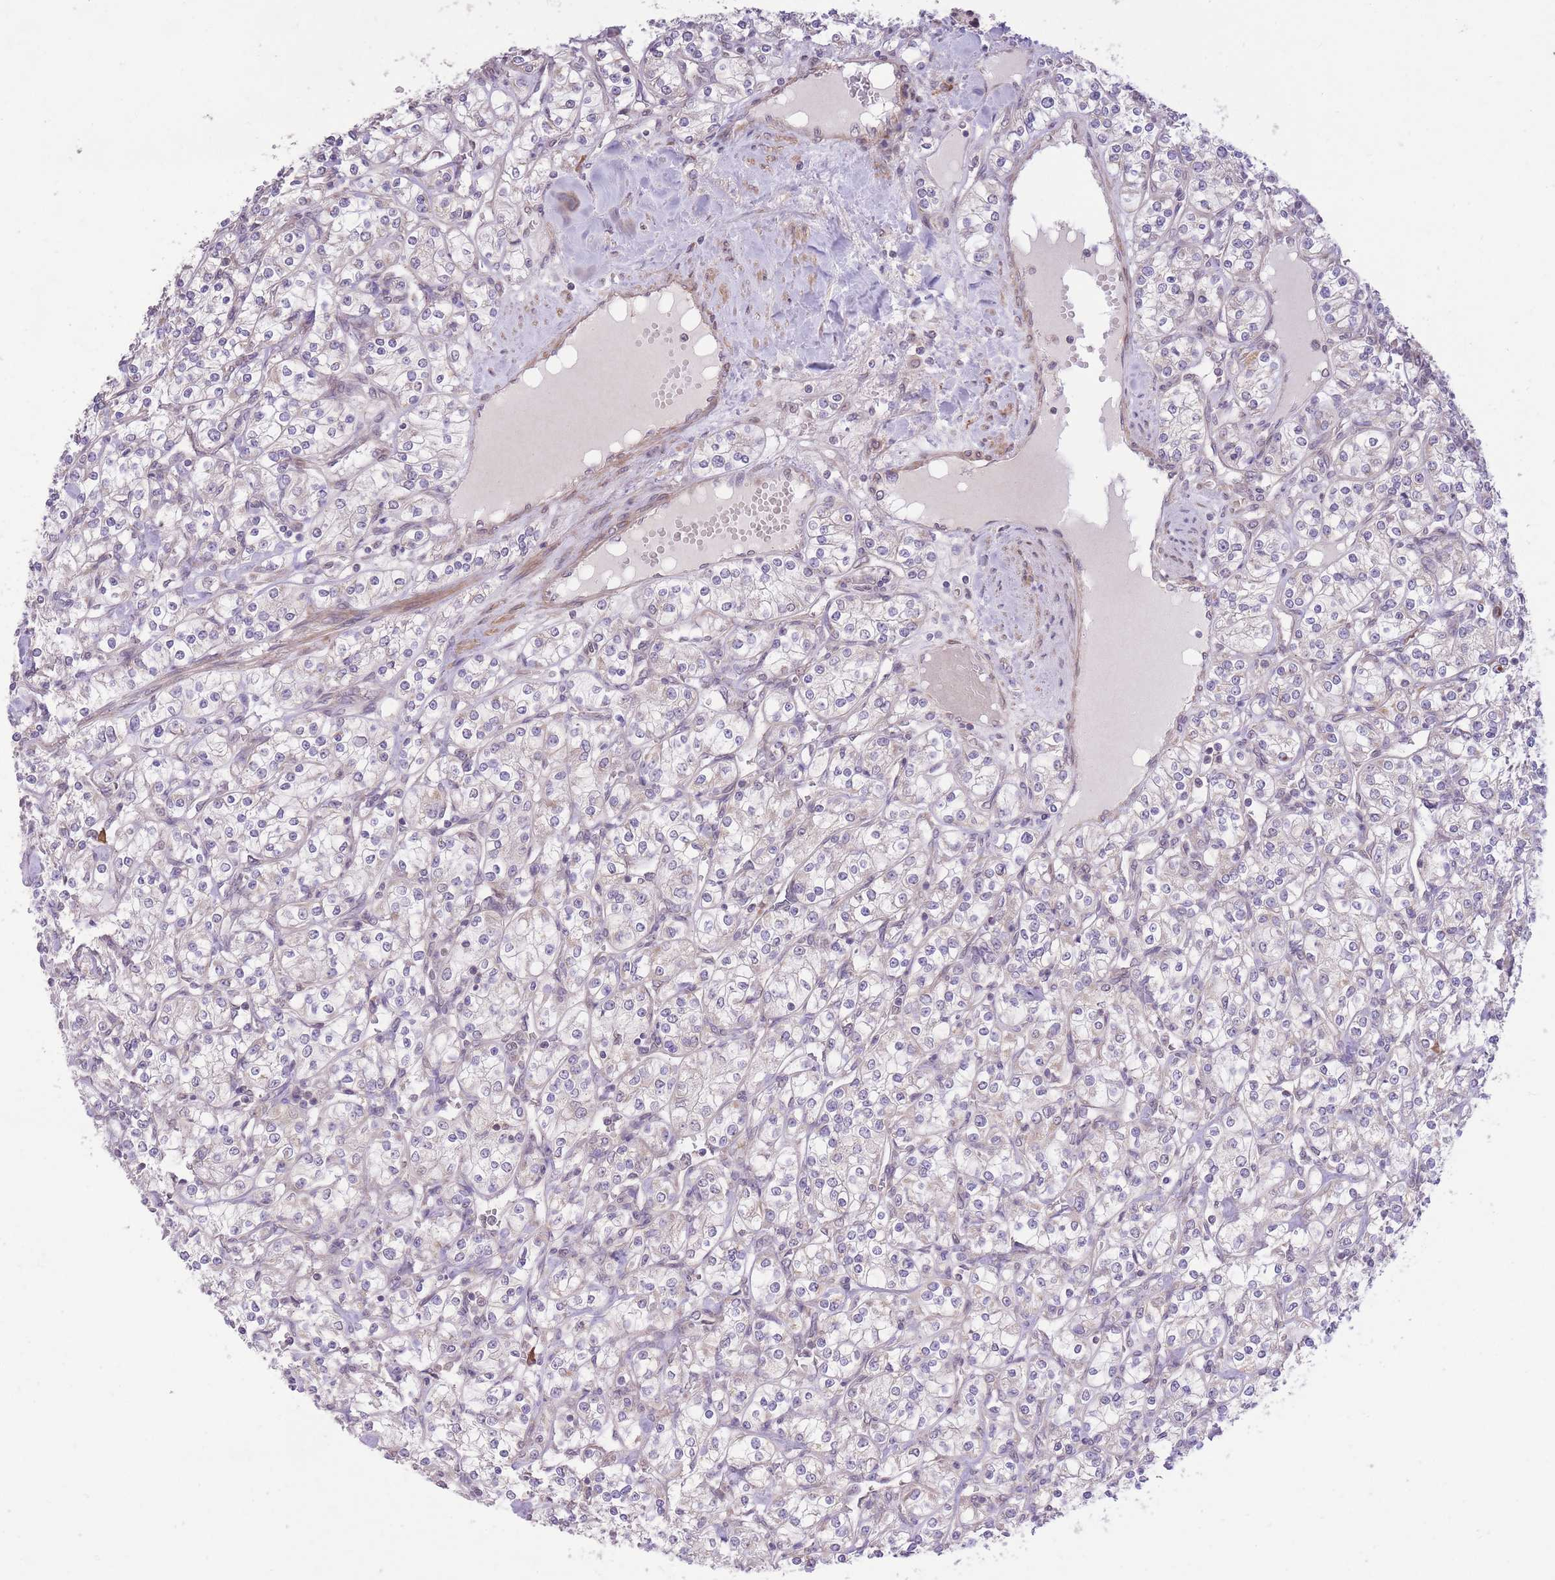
{"staining": {"intensity": "negative", "quantity": "none", "location": "none"}, "tissue": "renal cancer", "cell_type": "Tumor cells", "image_type": "cancer", "snomed": [{"axis": "morphology", "description": "Adenocarcinoma, NOS"}, {"axis": "topography", "description": "Kidney"}], "caption": "High power microscopy micrograph of an immunohistochemistry (IHC) image of renal adenocarcinoma, revealing no significant expression in tumor cells. (Stains: DAB (3,3'-diaminobenzidine) IHC with hematoxylin counter stain, Microscopy: brightfield microscopy at high magnification).", "gene": "ELOA2", "patient": {"sex": "male", "age": 77}}